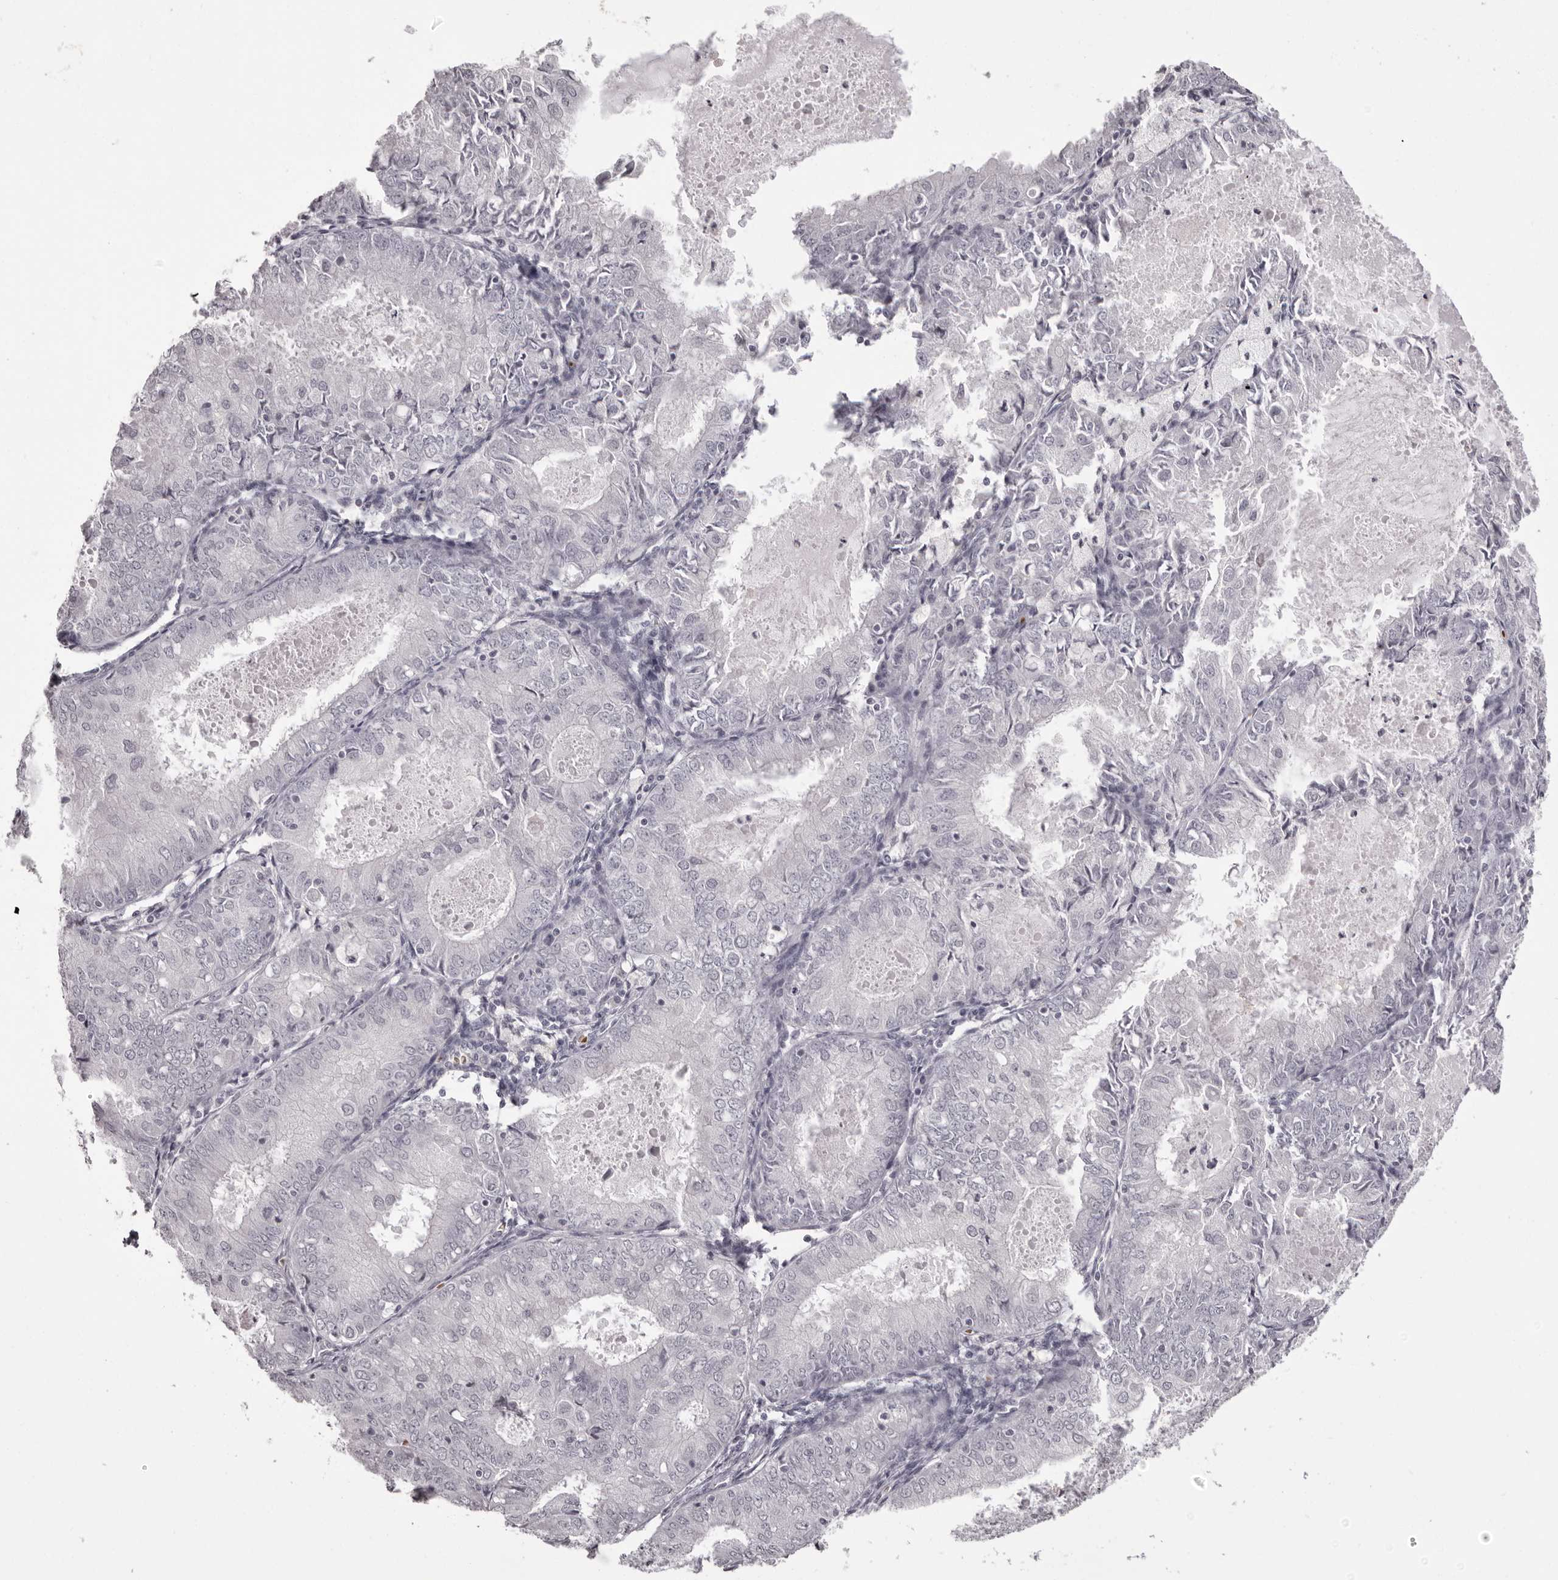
{"staining": {"intensity": "negative", "quantity": "none", "location": "none"}, "tissue": "endometrial cancer", "cell_type": "Tumor cells", "image_type": "cancer", "snomed": [{"axis": "morphology", "description": "Adenocarcinoma, NOS"}, {"axis": "topography", "description": "Endometrium"}], "caption": "The photomicrograph demonstrates no significant staining in tumor cells of endometrial cancer. (Brightfield microscopy of DAB immunohistochemistry at high magnification).", "gene": "C8orf74", "patient": {"sex": "female", "age": 57}}